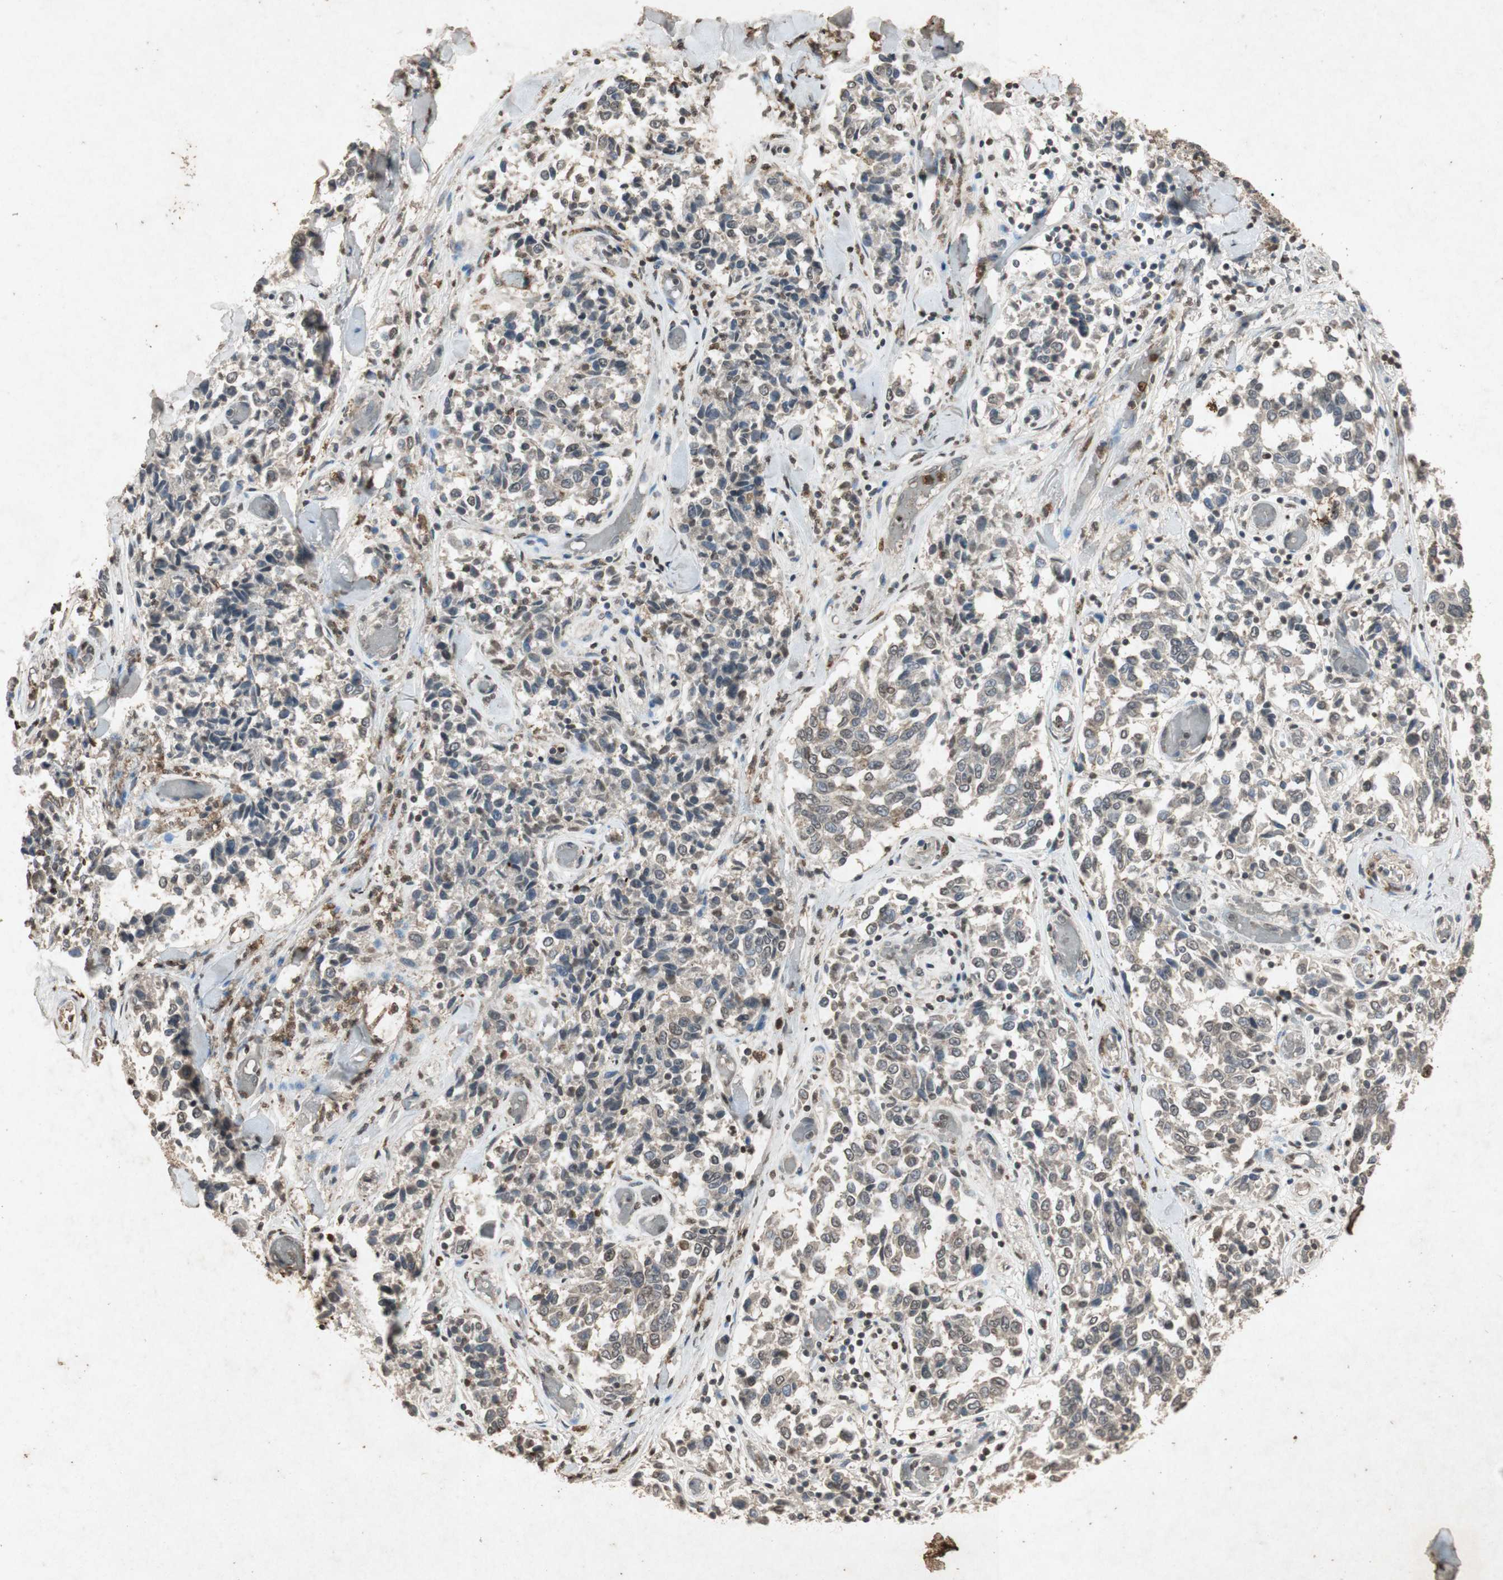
{"staining": {"intensity": "weak", "quantity": ">75%", "location": "cytoplasmic/membranous"}, "tissue": "melanoma", "cell_type": "Tumor cells", "image_type": "cancer", "snomed": [{"axis": "morphology", "description": "Malignant melanoma, NOS"}, {"axis": "topography", "description": "Skin"}], "caption": "A micrograph of melanoma stained for a protein exhibits weak cytoplasmic/membranous brown staining in tumor cells.", "gene": "MSRB1", "patient": {"sex": "female", "age": 64}}